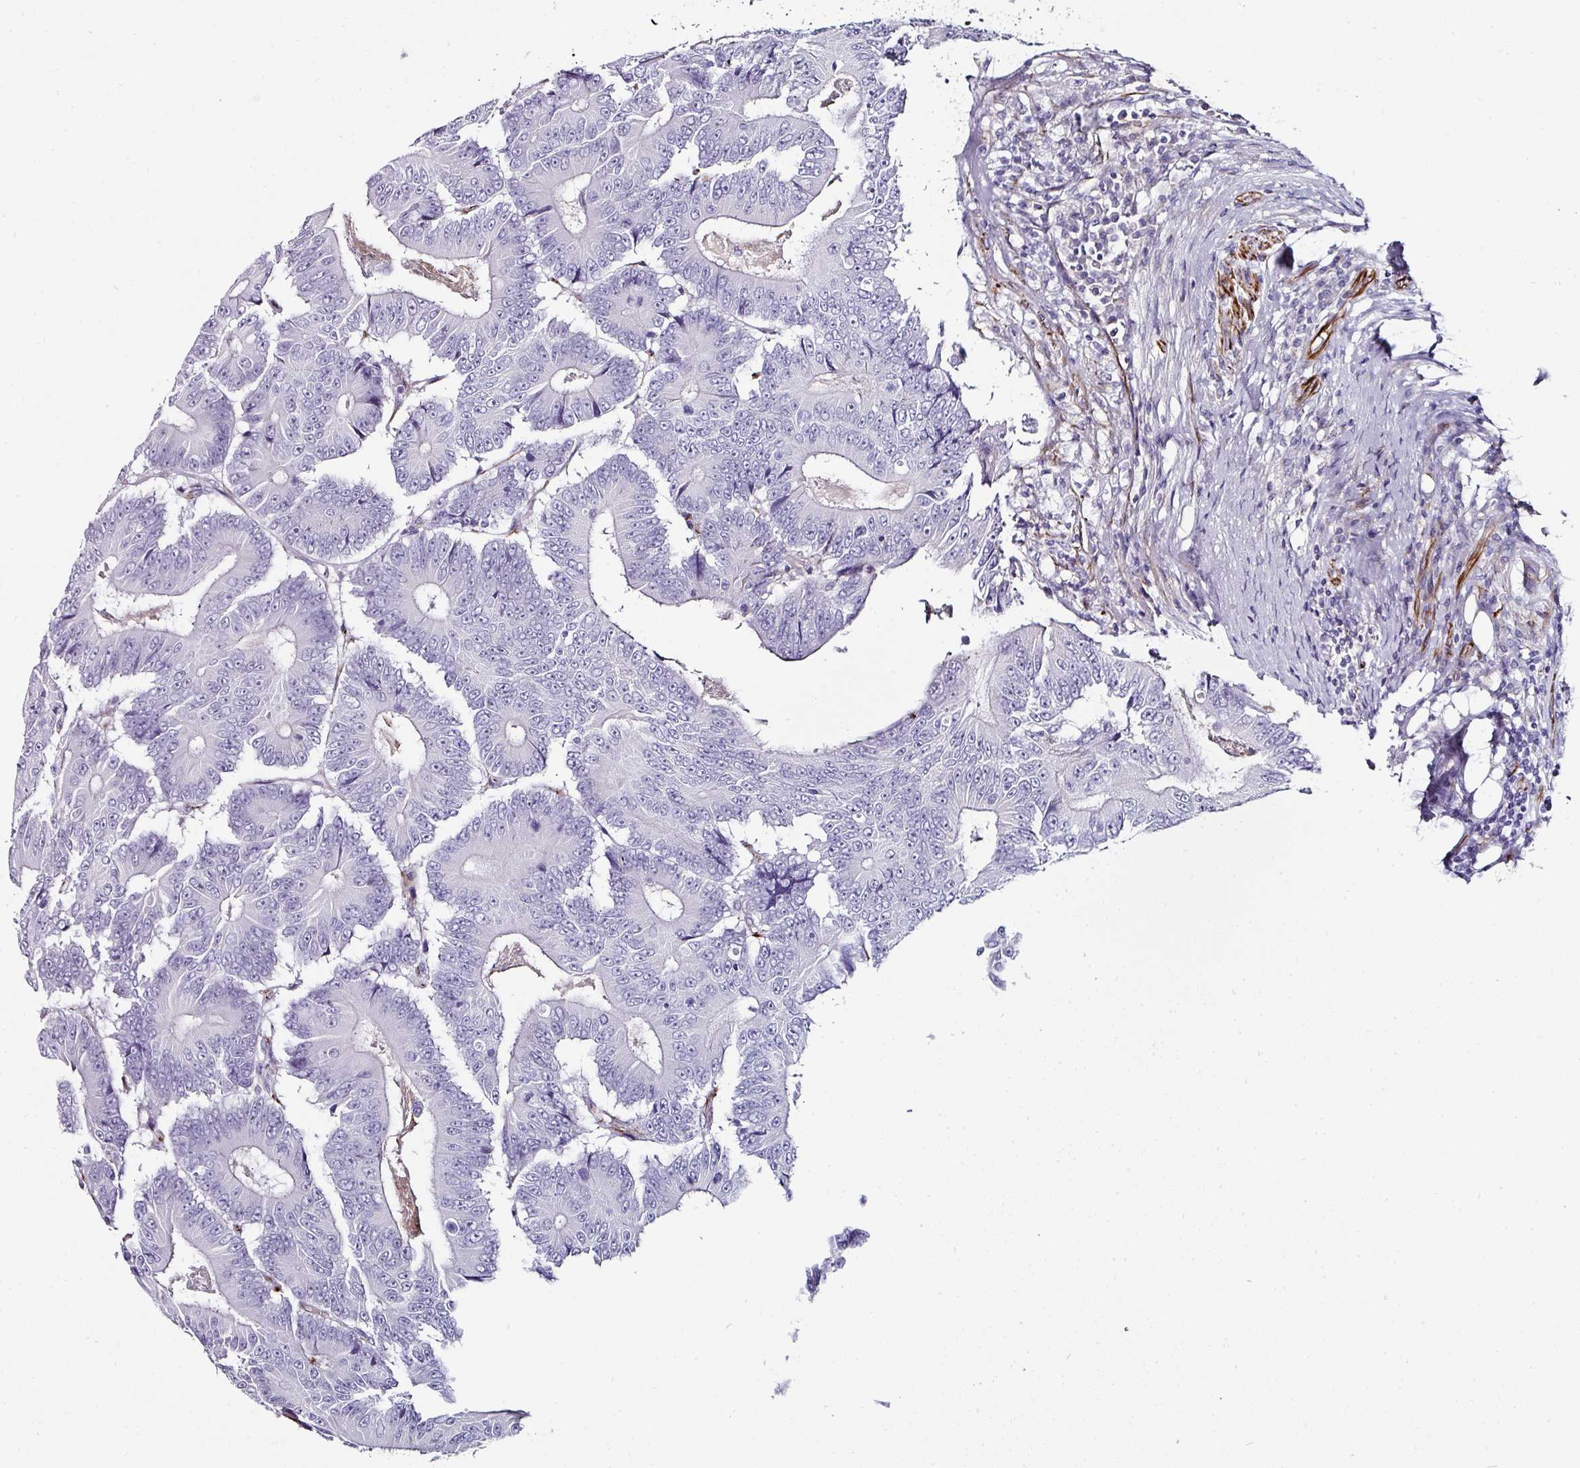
{"staining": {"intensity": "negative", "quantity": "none", "location": "none"}, "tissue": "colorectal cancer", "cell_type": "Tumor cells", "image_type": "cancer", "snomed": [{"axis": "morphology", "description": "Adenocarcinoma, NOS"}, {"axis": "topography", "description": "Colon"}], "caption": "There is no significant positivity in tumor cells of colorectal cancer. The staining was performed using DAB (3,3'-diaminobenzidine) to visualize the protein expression in brown, while the nuclei were stained in blue with hematoxylin (Magnification: 20x).", "gene": "TMPRSS9", "patient": {"sex": "male", "age": 83}}